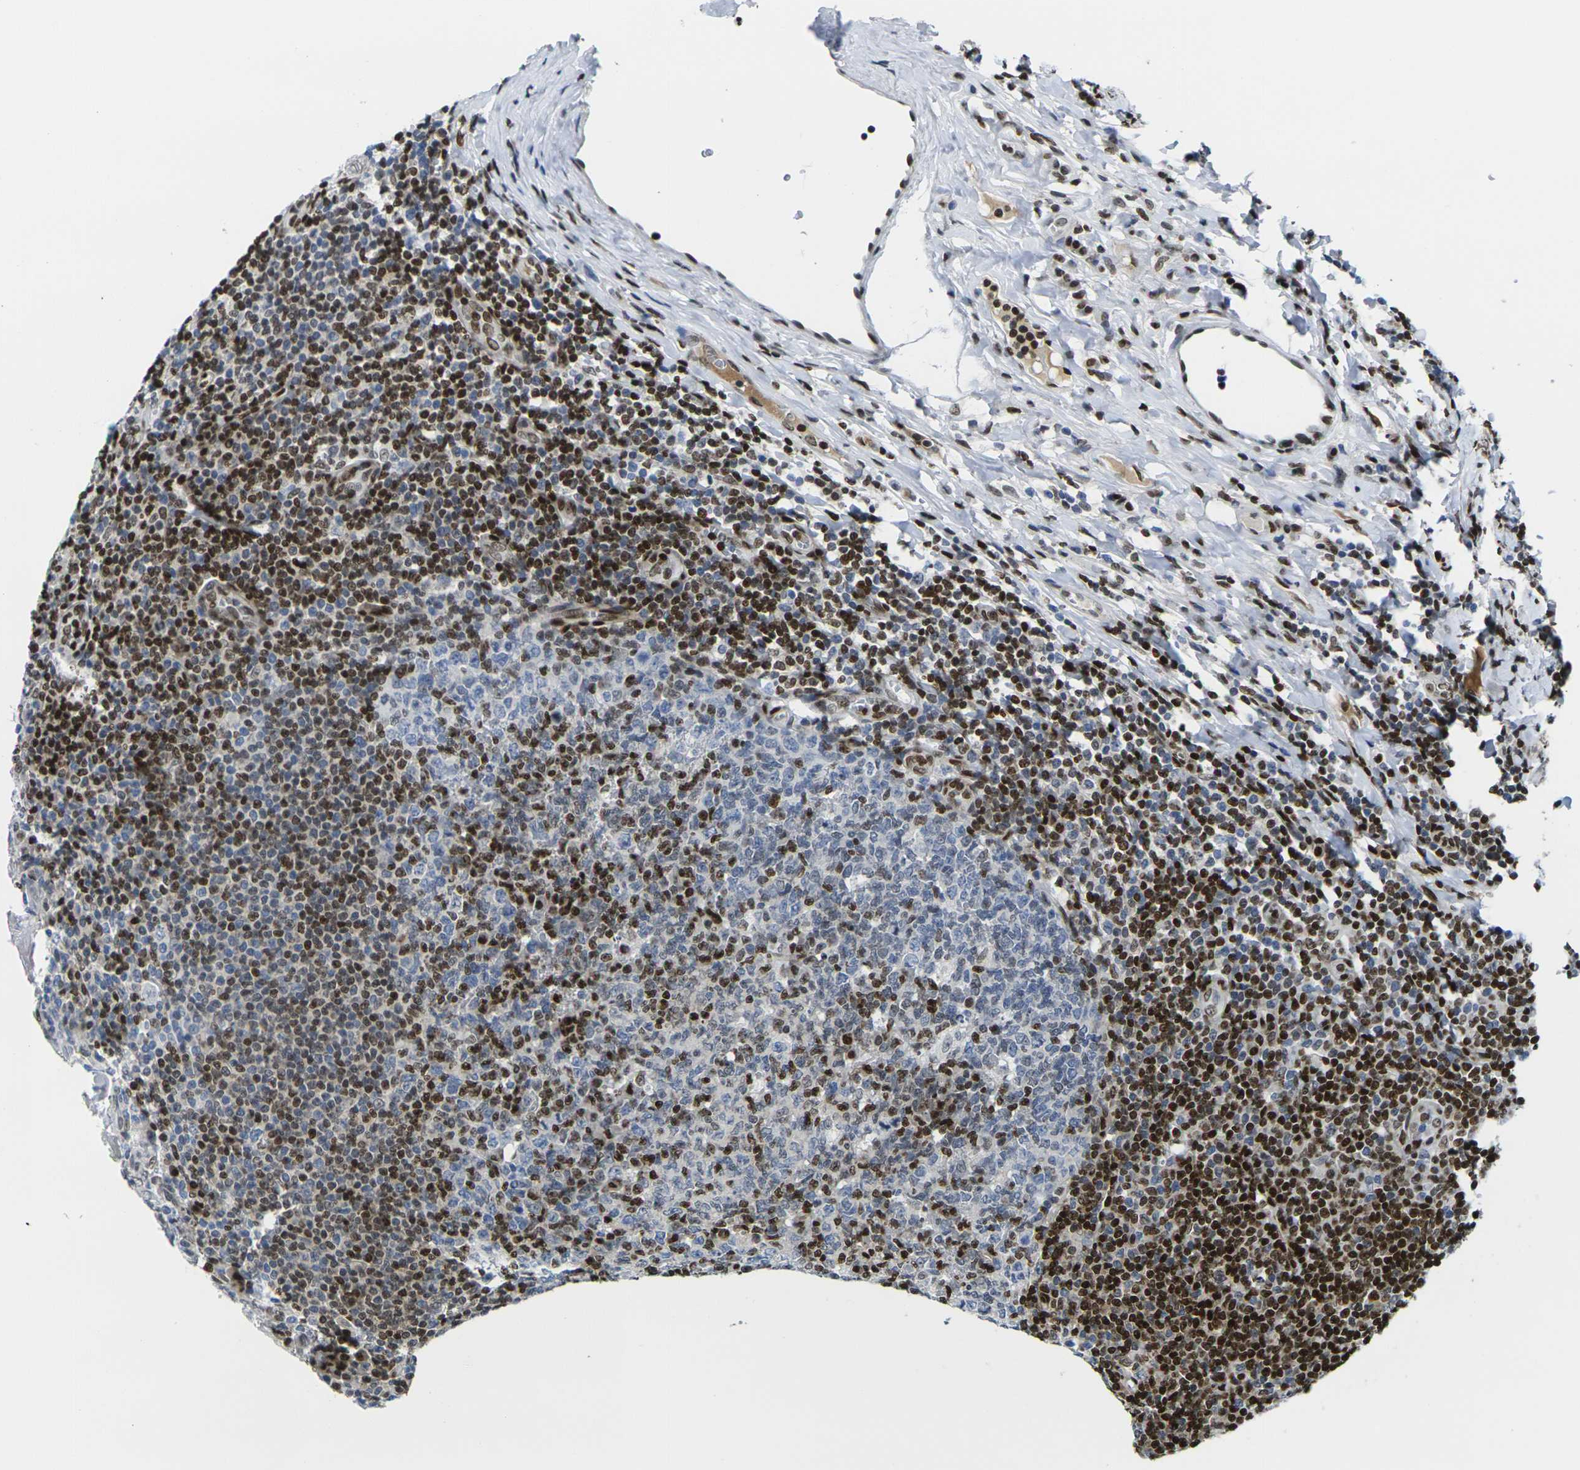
{"staining": {"intensity": "strong", "quantity": "<25%", "location": "nuclear"}, "tissue": "tonsil", "cell_type": "Germinal center cells", "image_type": "normal", "snomed": [{"axis": "morphology", "description": "Normal tissue, NOS"}, {"axis": "topography", "description": "Tonsil"}], "caption": "Immunohistochemistry histopathology image of unremarkable tonsil: tonsil stained using IHC exhibits medium levels of strong protein expression localized specifically in the nuclear of germinal center cells, appearing as a nuclear brown color.", "gene": "H1", "patient": {"sex": "male", "age": 31}}